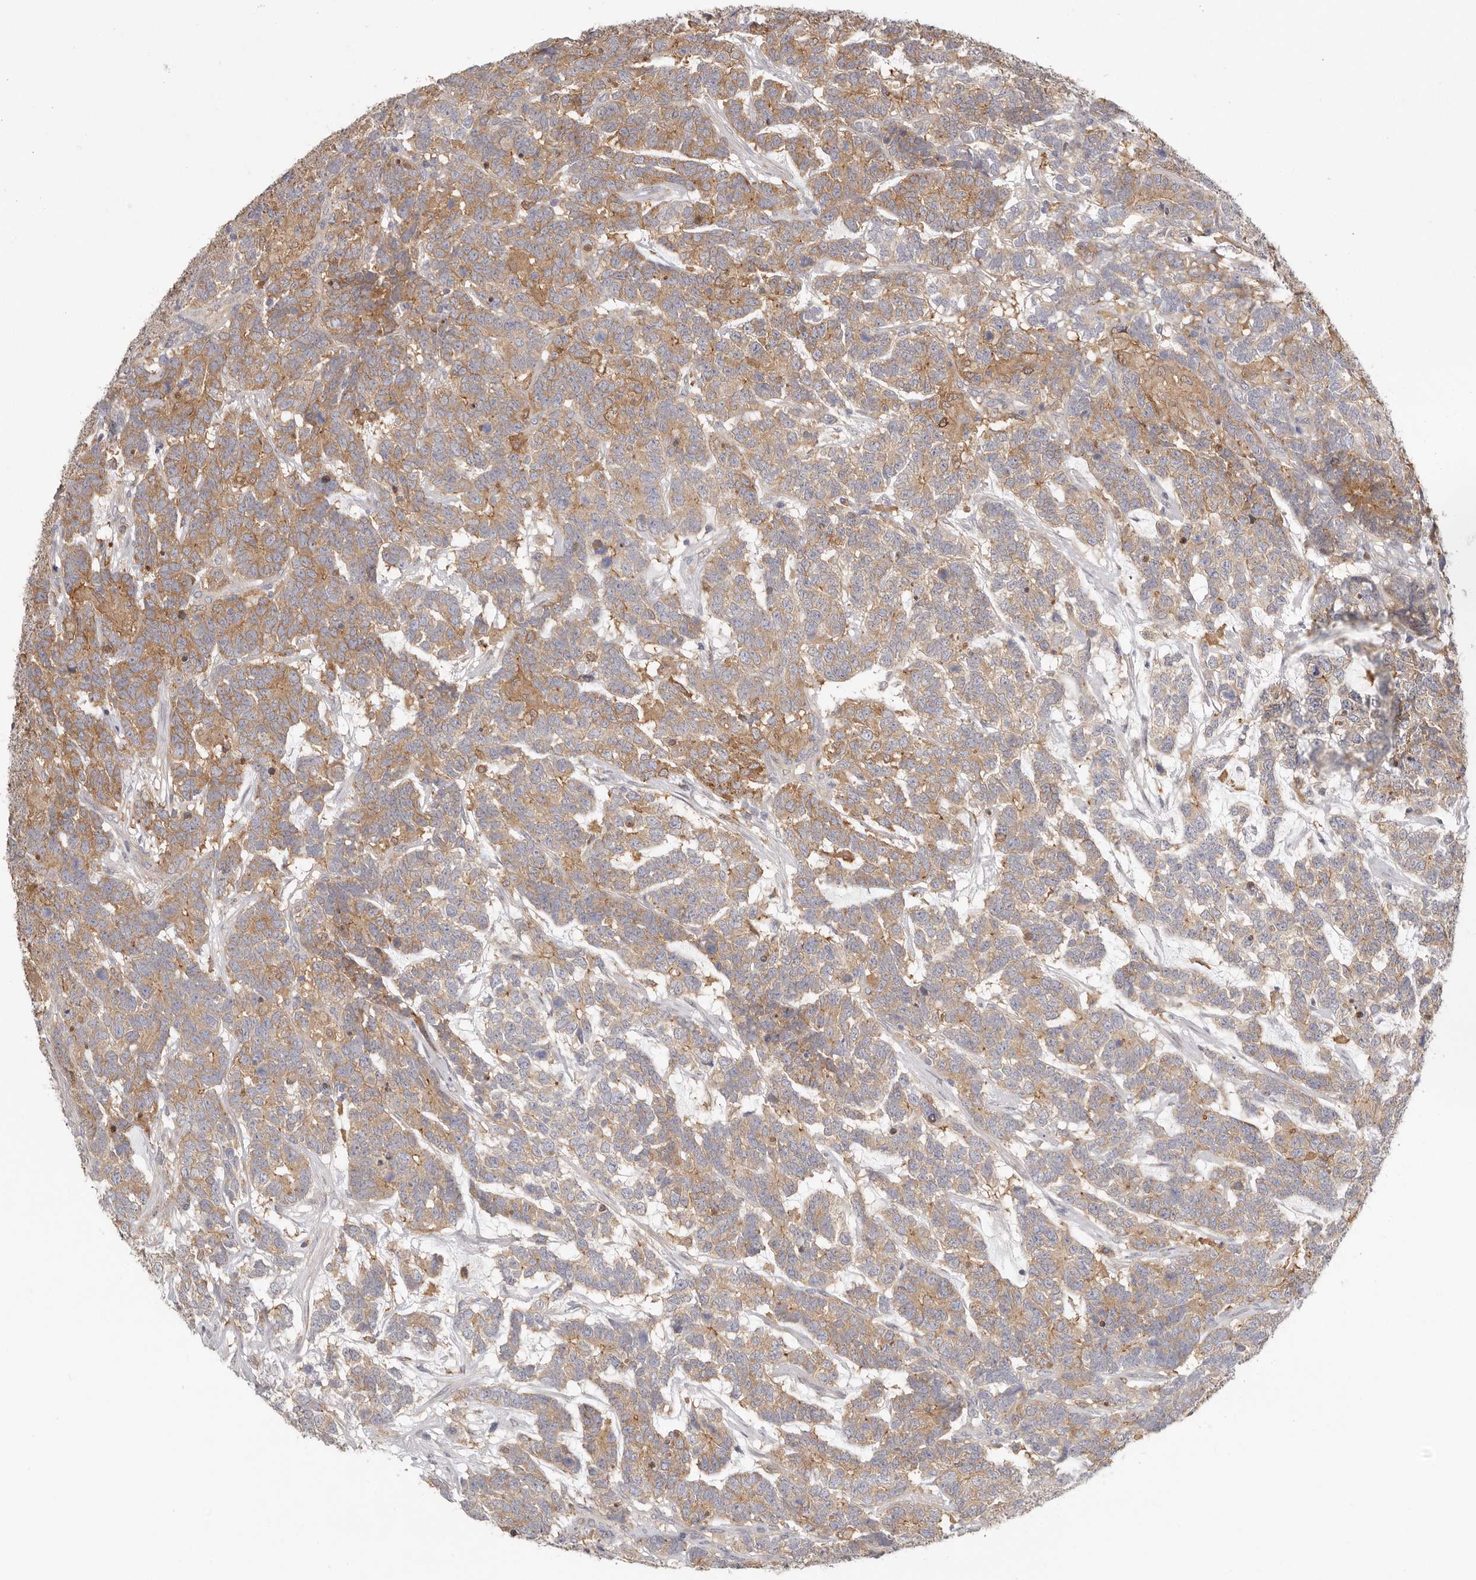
{"staining": {"intensity": "moderate", "quantity": ">75%", "location": "cytoplasmic/membranous"}, "tissue": "testis cancer", "cell_type": "Tumor cells", "image_type": "cancer", "snomed": [{"axis": "morphology", "description": "Carcinoma, Embryonal, NOS"}, {"axis": "topography", "description": "Testis"}], "caption": "IHC (DAB) staining of testis cancer (embryonal carcinoma) reveals moderate cytoplasmic/membranous protein positivity in approximately >75% of tumor cells.", "gene": "MSRB2", "patient": {"sex": "male", "age": 26}}